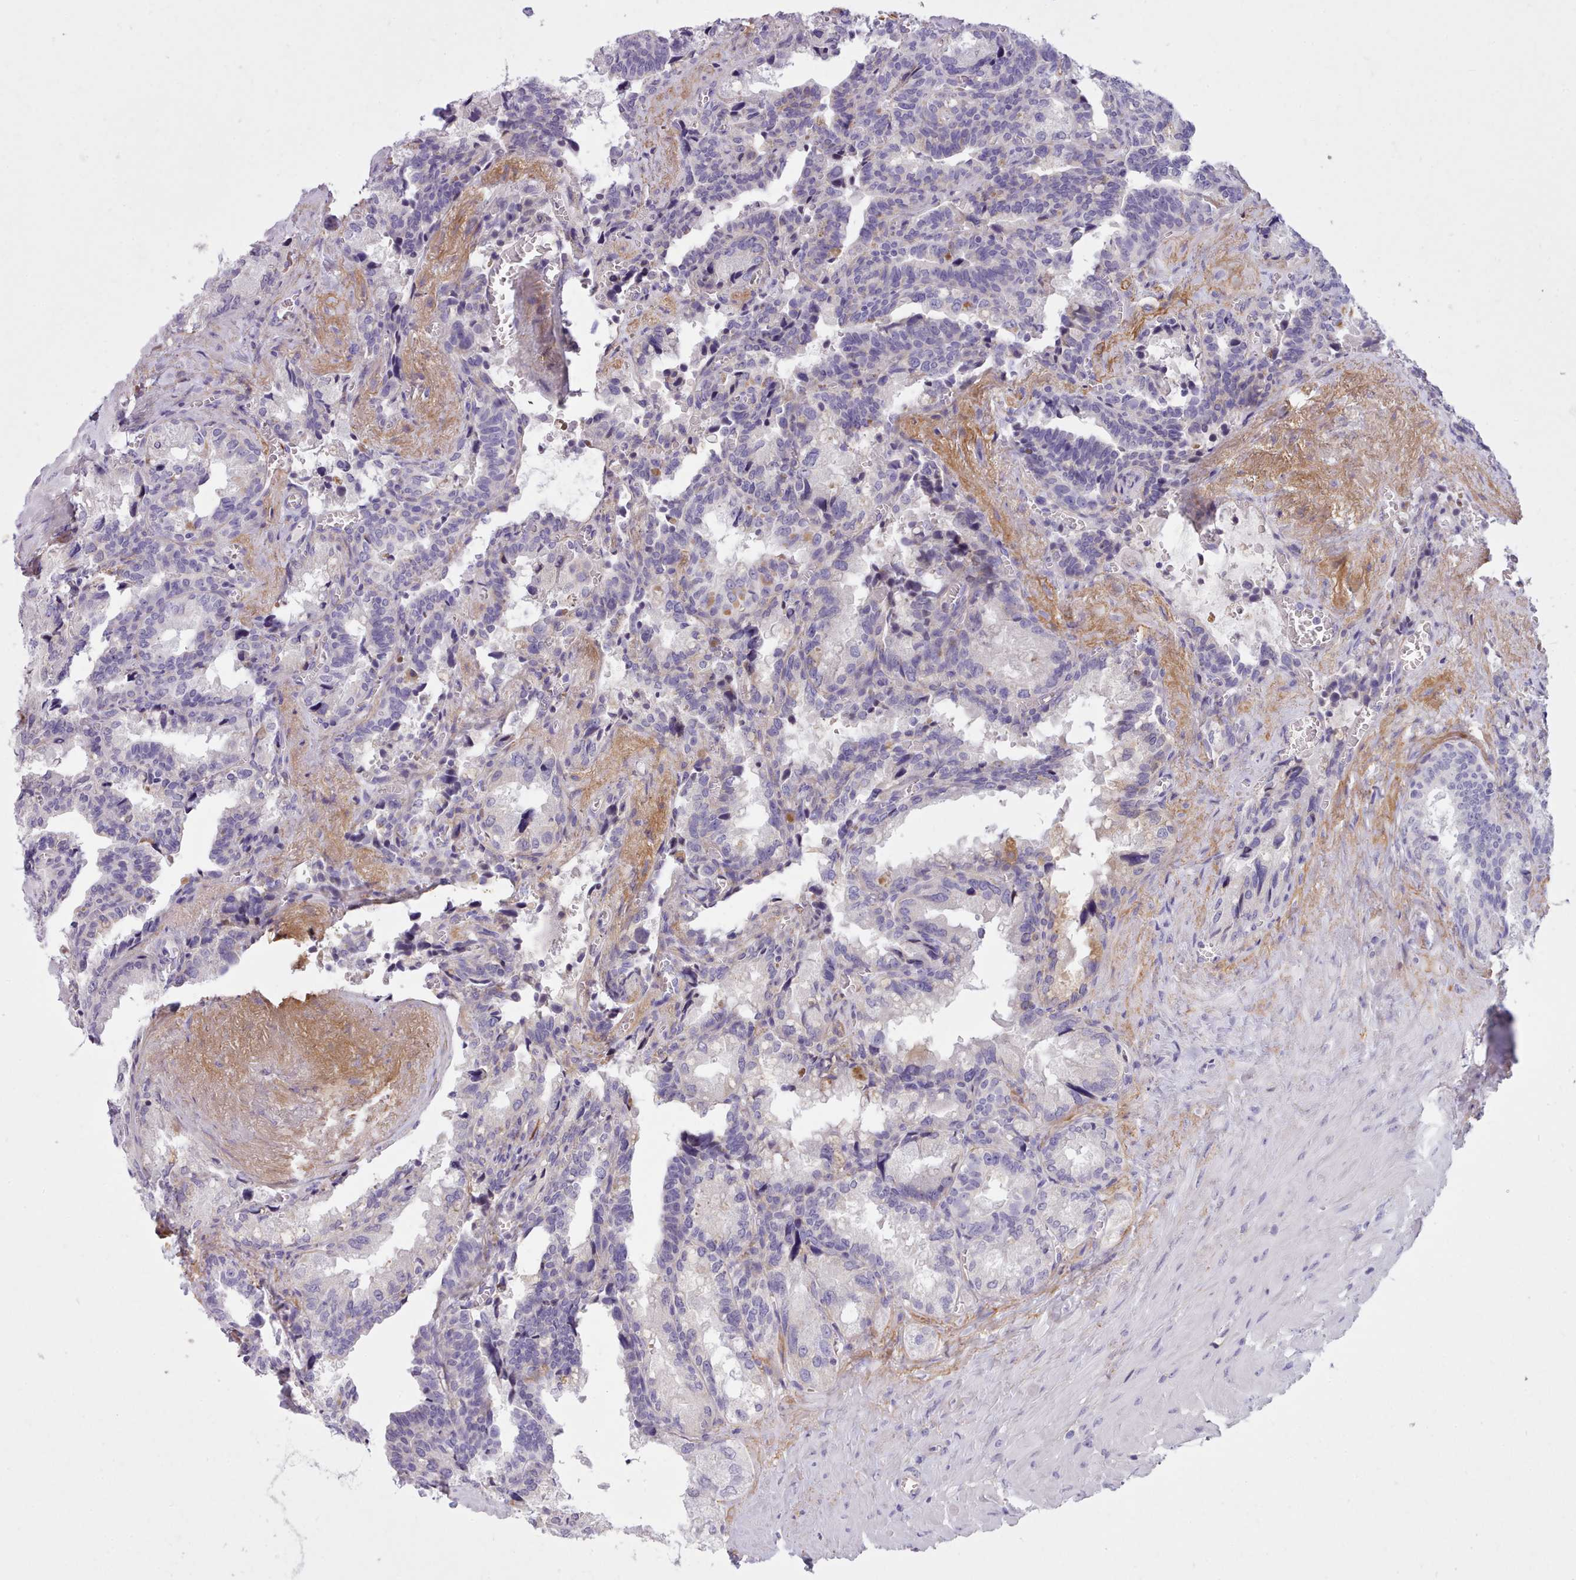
{"staining": {"intensity": "negative", "quantity": "none", "location": "none"}, "tissue": "seminal vesicle", "cell_type": "Glandular cells", "image_type": "normal", "snomed": [{"axis": "morphology", "description": "Normal tissue, NOS"}, {"axis": "topography", "description": "Seminal veicle"}], "caption": "DAB immunohistochemical staining of unremarkable seminal vesicle shows no significant staining in glandular cells.", "gene": "CYP2A13", "patient": {"sex": "male", "age": 68}}